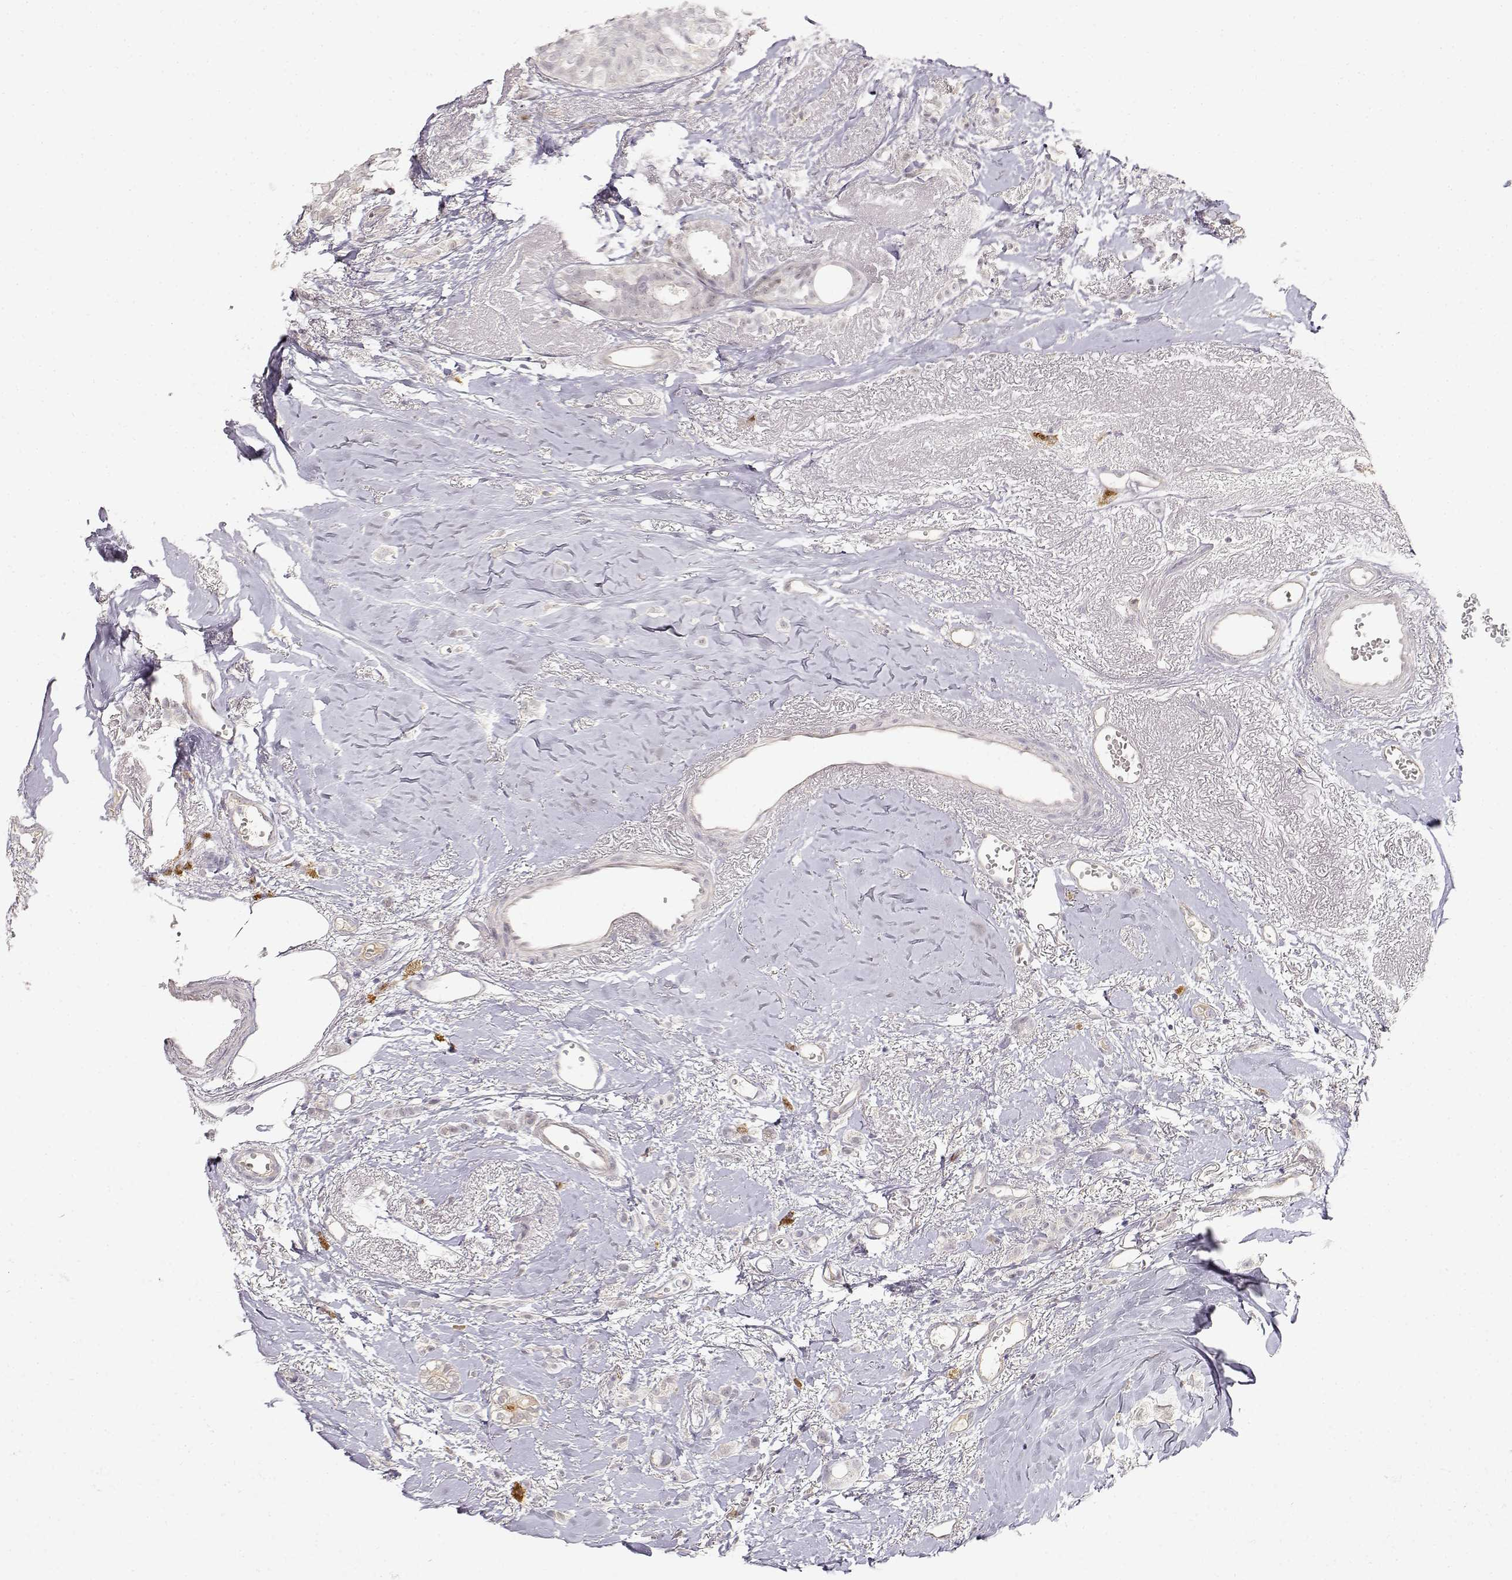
{"staining": {"intensity": "negative", "quantity": "none", "location": "none"}, "tissue": "breast cancer", "cell_type": "Tumor cells", "image_type": "cancer", "snomed": [{"axis": "morphology", "description": "Duct carcinoma"}, {"axis": "topography", "description": "Breast"}], "caption": "DAB (3,3'-diaminobenzidine) immunohistochemical staining of human infiltrating ductal carcinoma (breast) displays no significant expression in tumor cells.", "gene": "EAF2", "patient": {"sex": "female", "age": 85}}